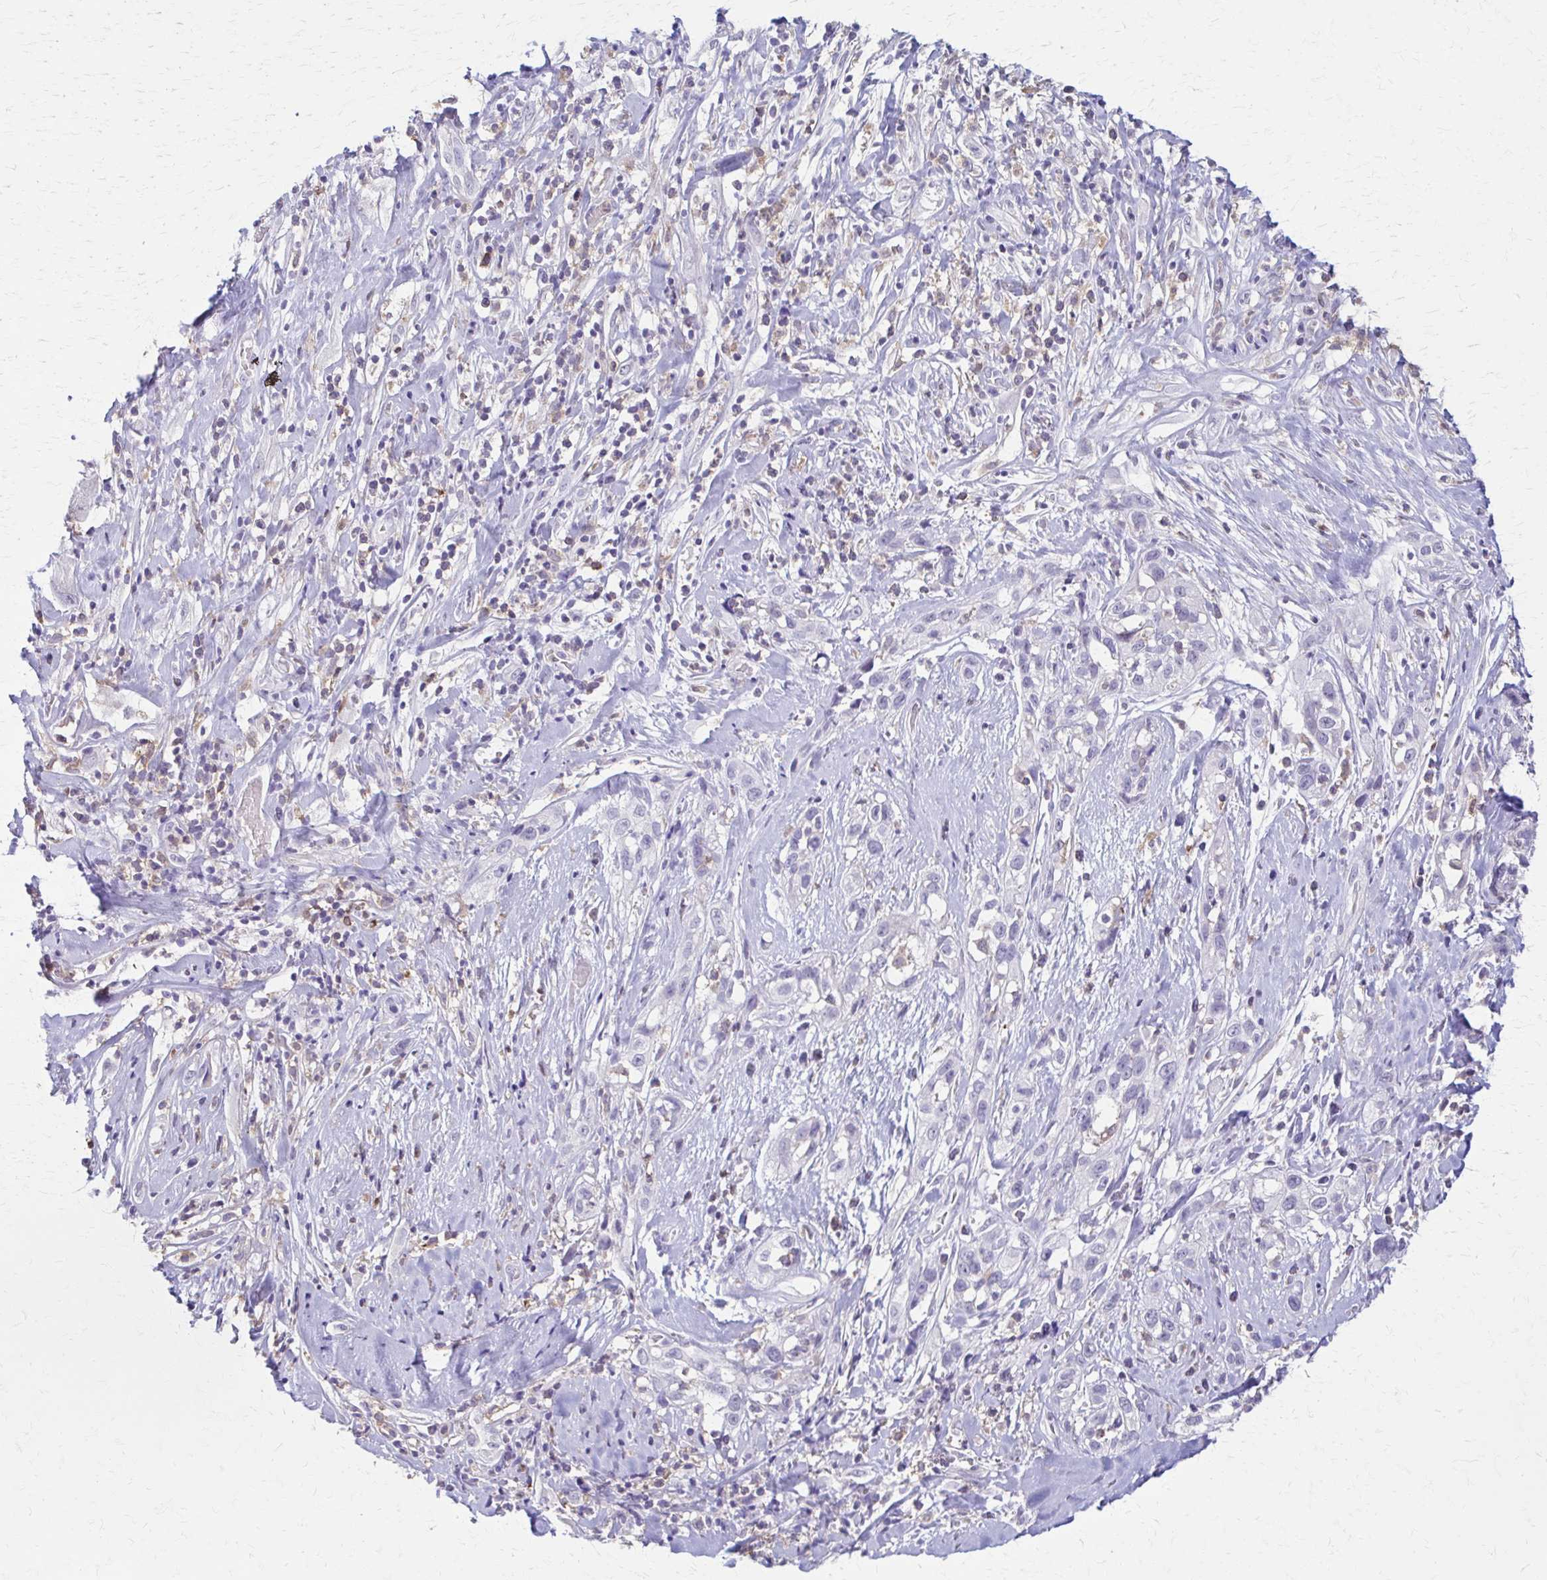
{"staining": {"intensity": "negative", "quantity": "none", "location": "none"}, "tissue": "skin cancer", "cell_type": "Tumor cells", "image_type": "cancer", "snomed": [{"axis": "morphology", "description": "Squamous cell carcinoma, NOS"}, {"axis": "topography", "description": "Skin"}], "caption": "High power microscopy image of an immunohistochemistry image of skin cancer (squamous cell carcinoma), revealing no significant staining in tumor cells.", "gene": "PIK3AP1", "patient": {"sex": "male", "age": 82}}